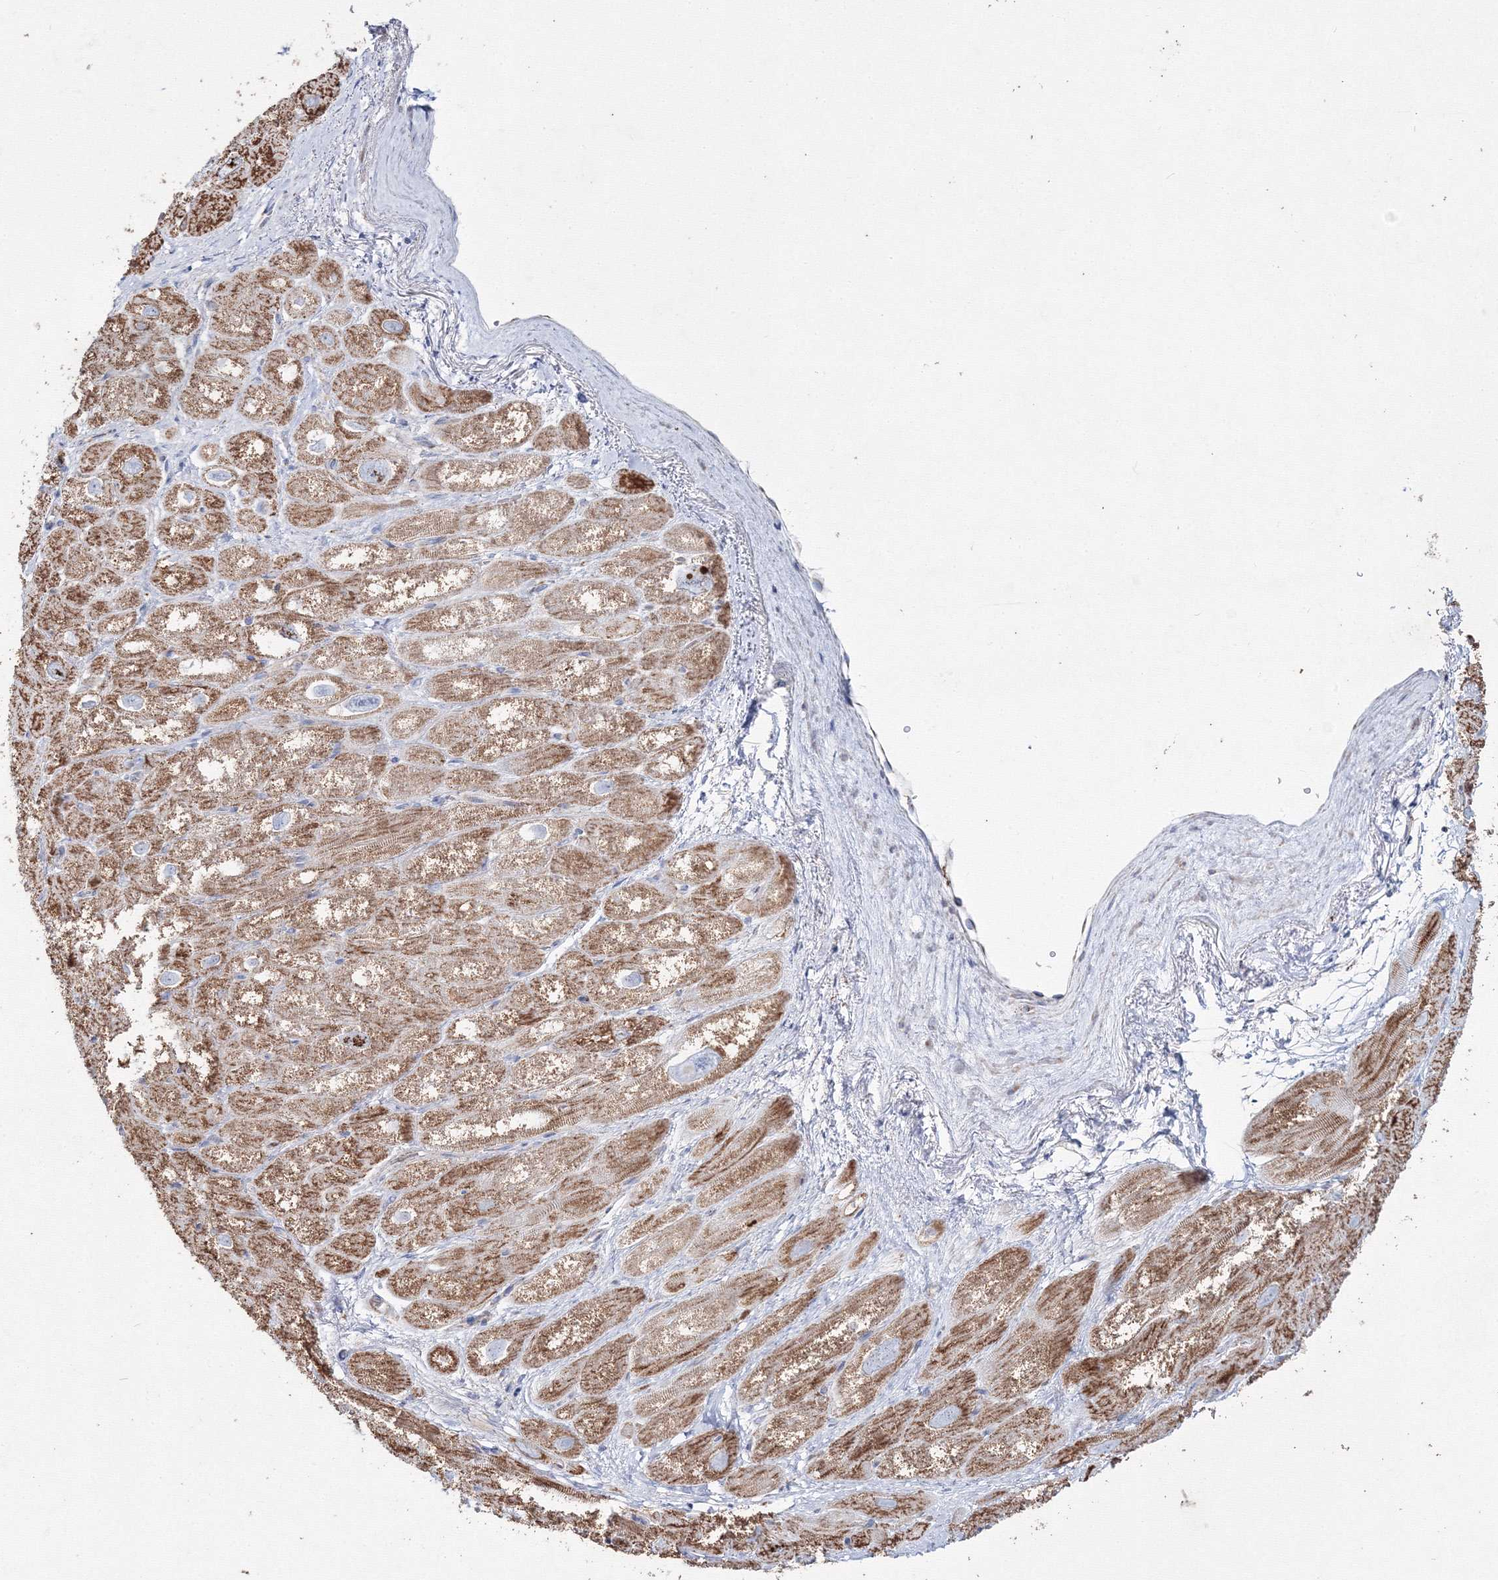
{"staining": {"intensity": "moderate", "quantity": "25%-75%", "location": "cytoplasmic/membranous"}, "tissue": "heart muscle", "cell_type": "Cardiomyocytes", "image_type": "normal", "snomed": [{"axis": "morphology", "description": "Normal tissue, NOS"}, {"axis": "topography", "description": "Heart"}], "caption": "A medium amount of moderate cytoplasmic/membranous expression is present in approximately 25%-75% of cardiomyocytes in unremarkable heart muscle.", "gene": "IGSF9", "patient": {"sex": "male", "age": 50}}